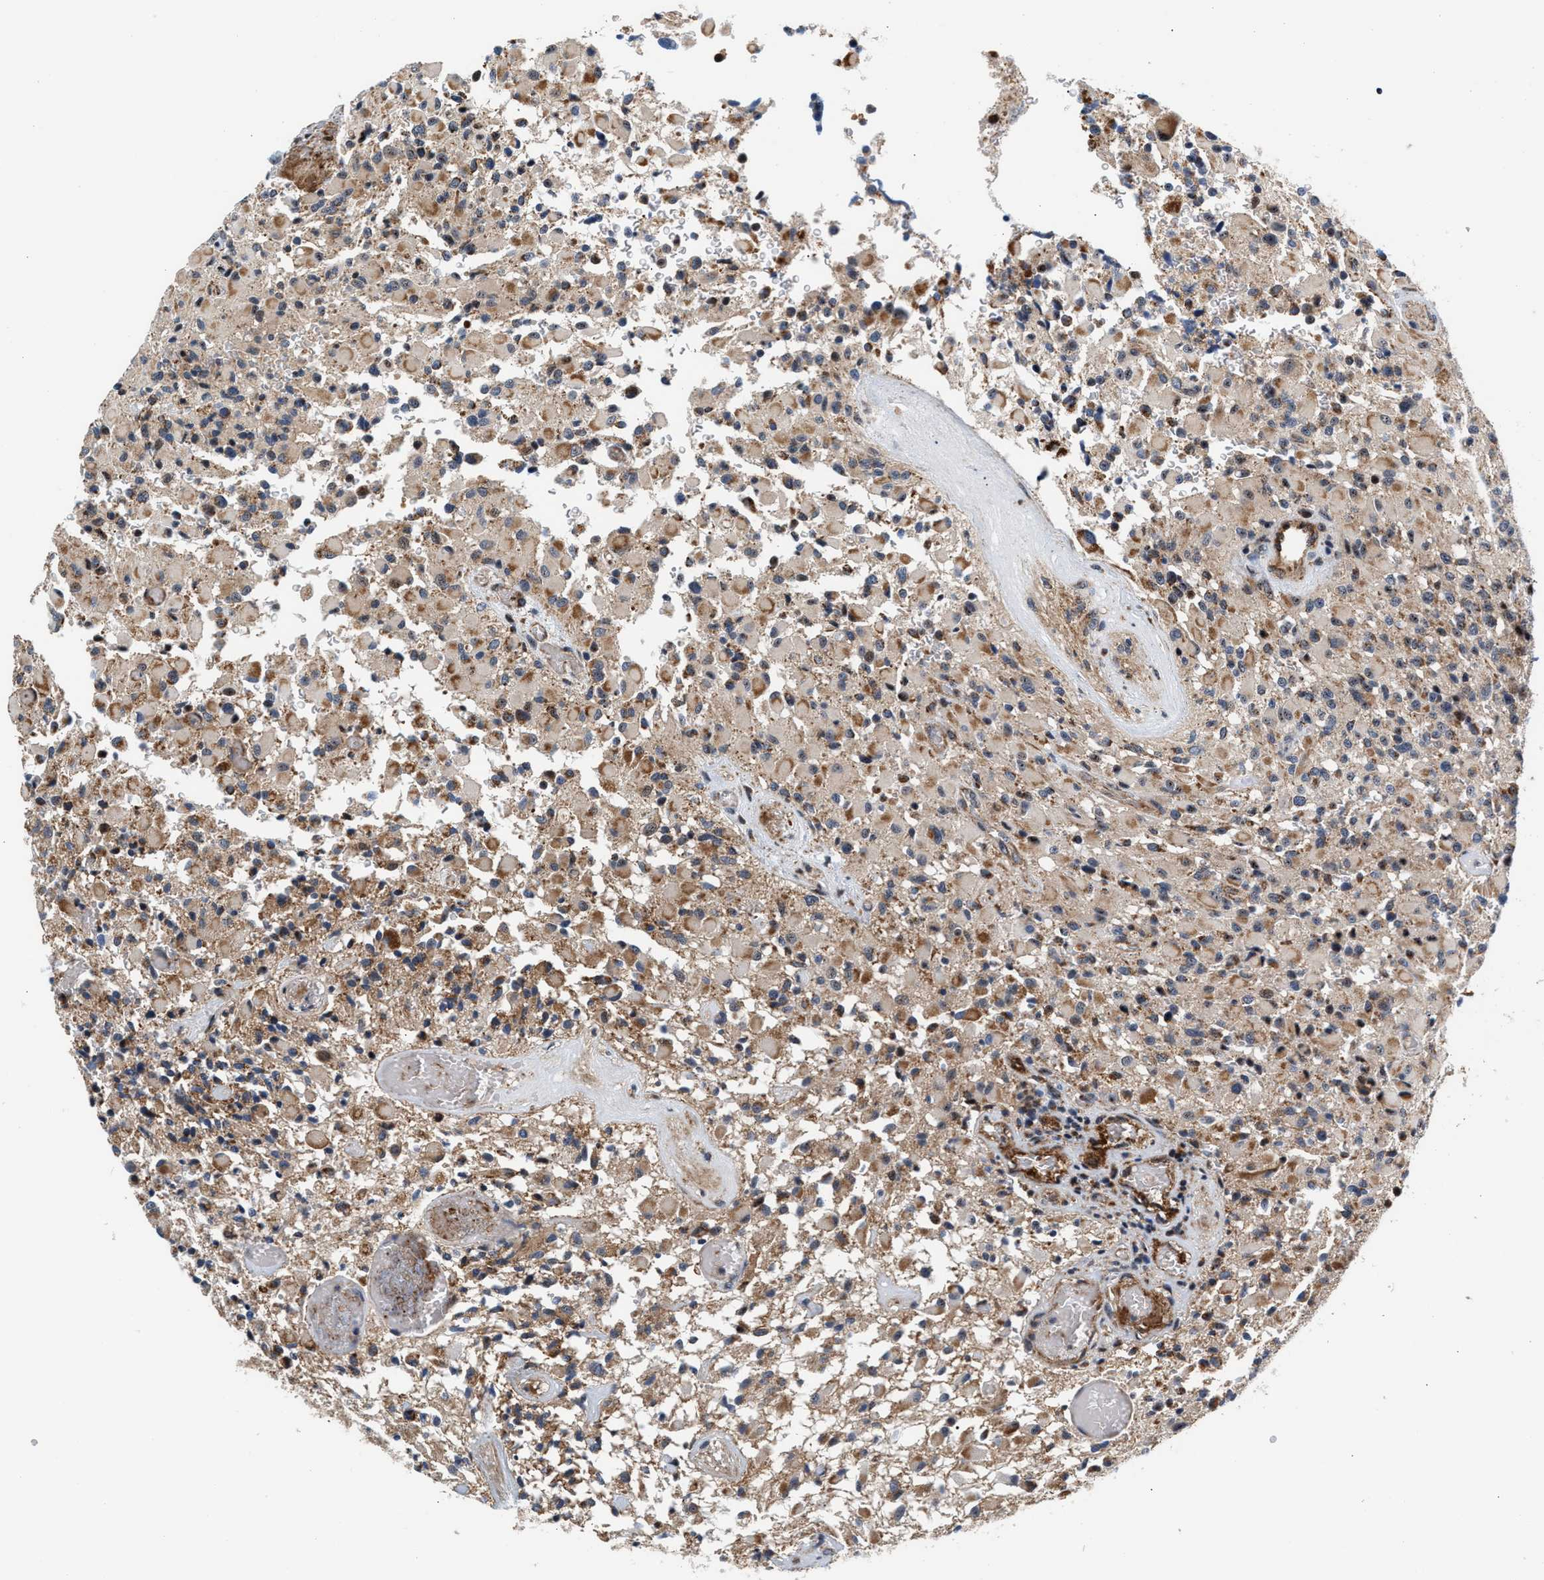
{"staining": {"intensity": "weak", "quantity": ">75%", "location": "cytoplasmic/membranous"}, "tissue": "glioma", "cell_type": "Tumor cells", "image_type": "cancer", "snomed": [{"axis": "morphology", "description": "Glioma, malignant, High grade"}, {"axis": "topography", "description": "Brain"}], "caption": "The micrograph shows immunohistochemical staining of malignant glioma (high-grade). There is weak cytoplasmic/membranous expression is seen in about >75% of tumor cells.", "gene": "SGK1", "patient": {"sex": "male", "age": 71}}